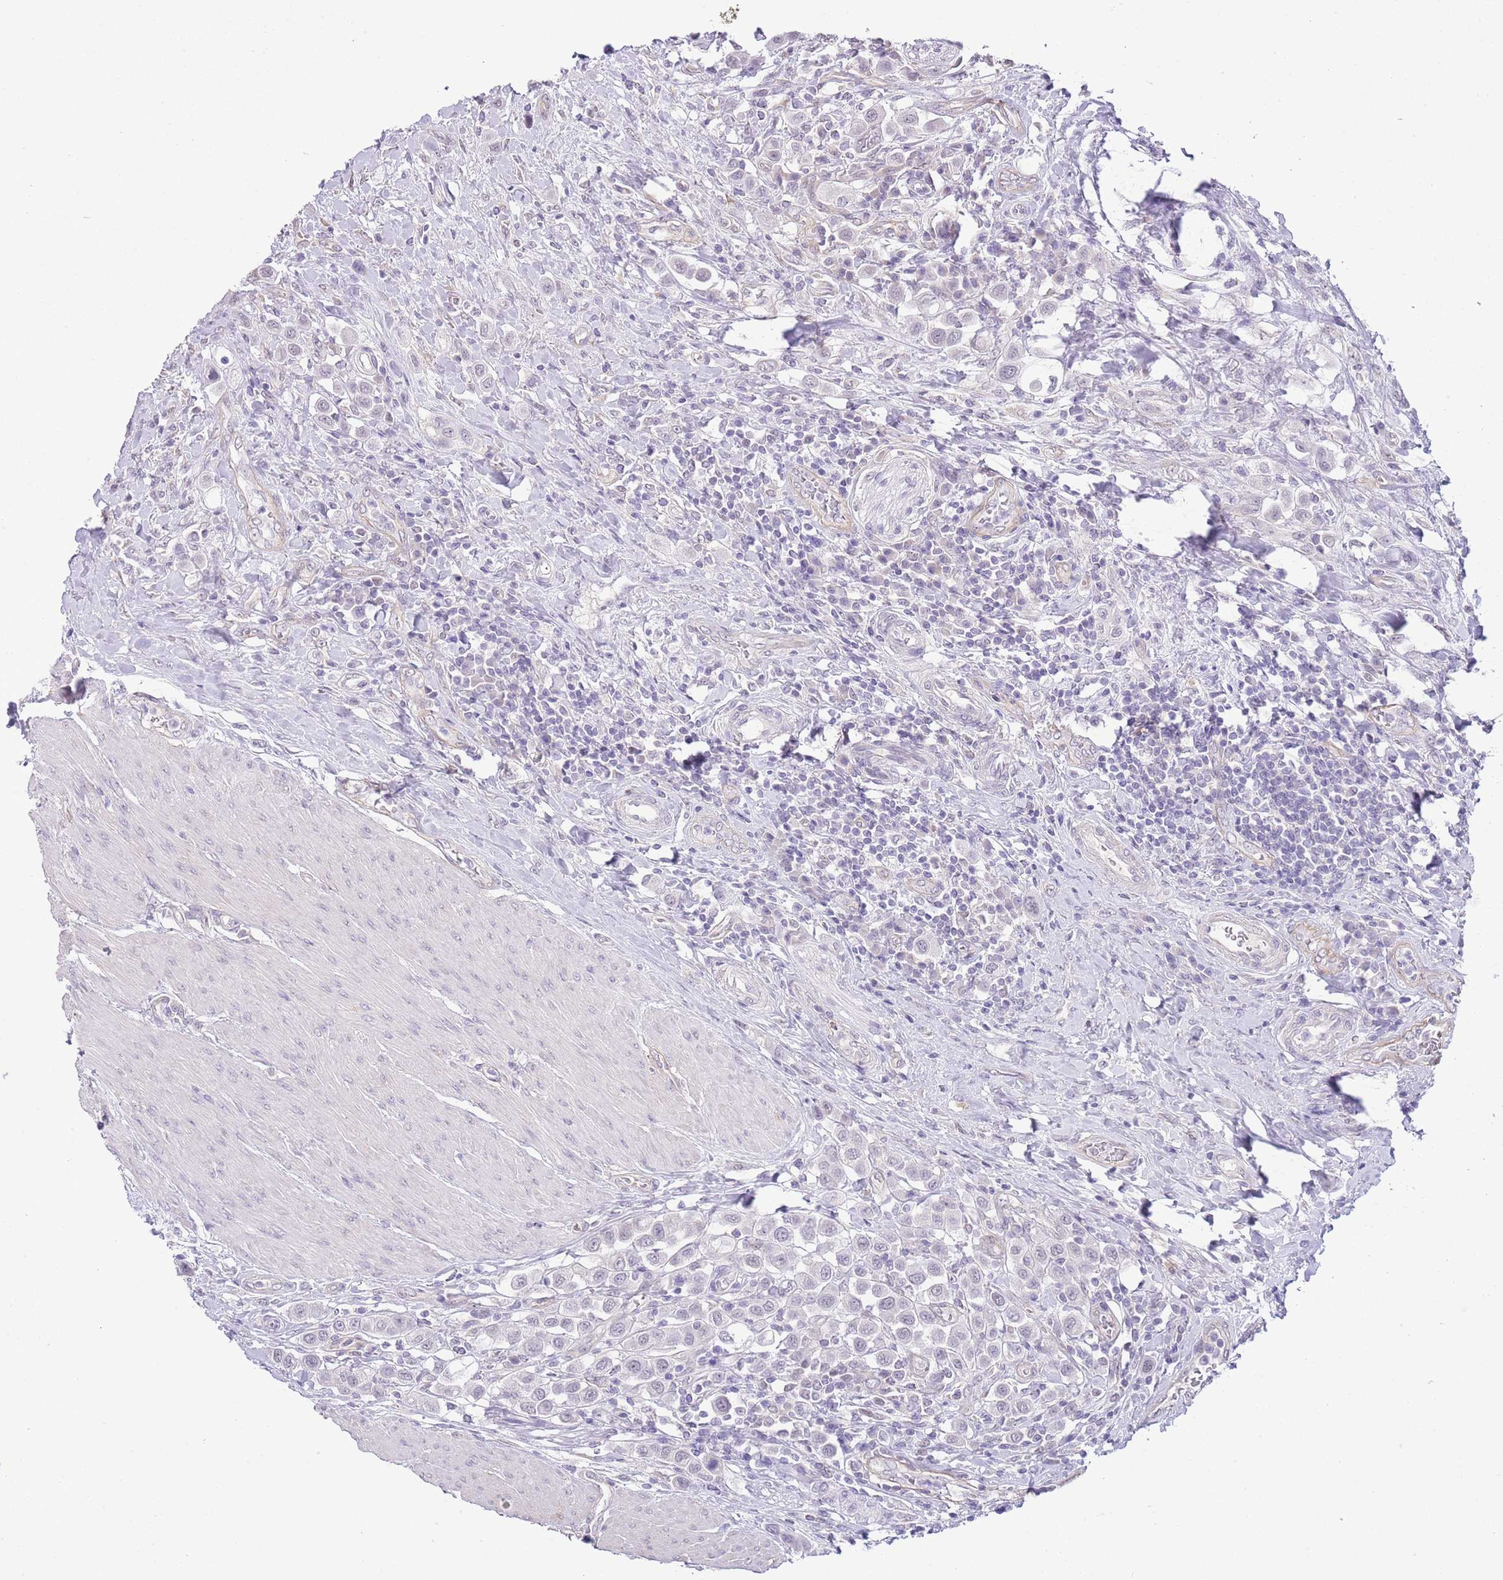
{"staining": {"intensity": "negative", "quantity": "none", "location": "none"}, "tissue": "urothelial cancer", "cell_type": "Tumor cells", "image_type": "cancer", "snomed": [{"axis": "morphology", "description": "Urothelial carcinoma, High grade"}, {"axis": "topography", "description": "Urinary bladder"}], "caption": "DAB (3,3'-diaminobenzidine) immunohistochemical staining of urothelial cancer shows no significant positivity in tumor cells.", "gene": "MIDN", "patient": {"sex": "male", "age": 50}}